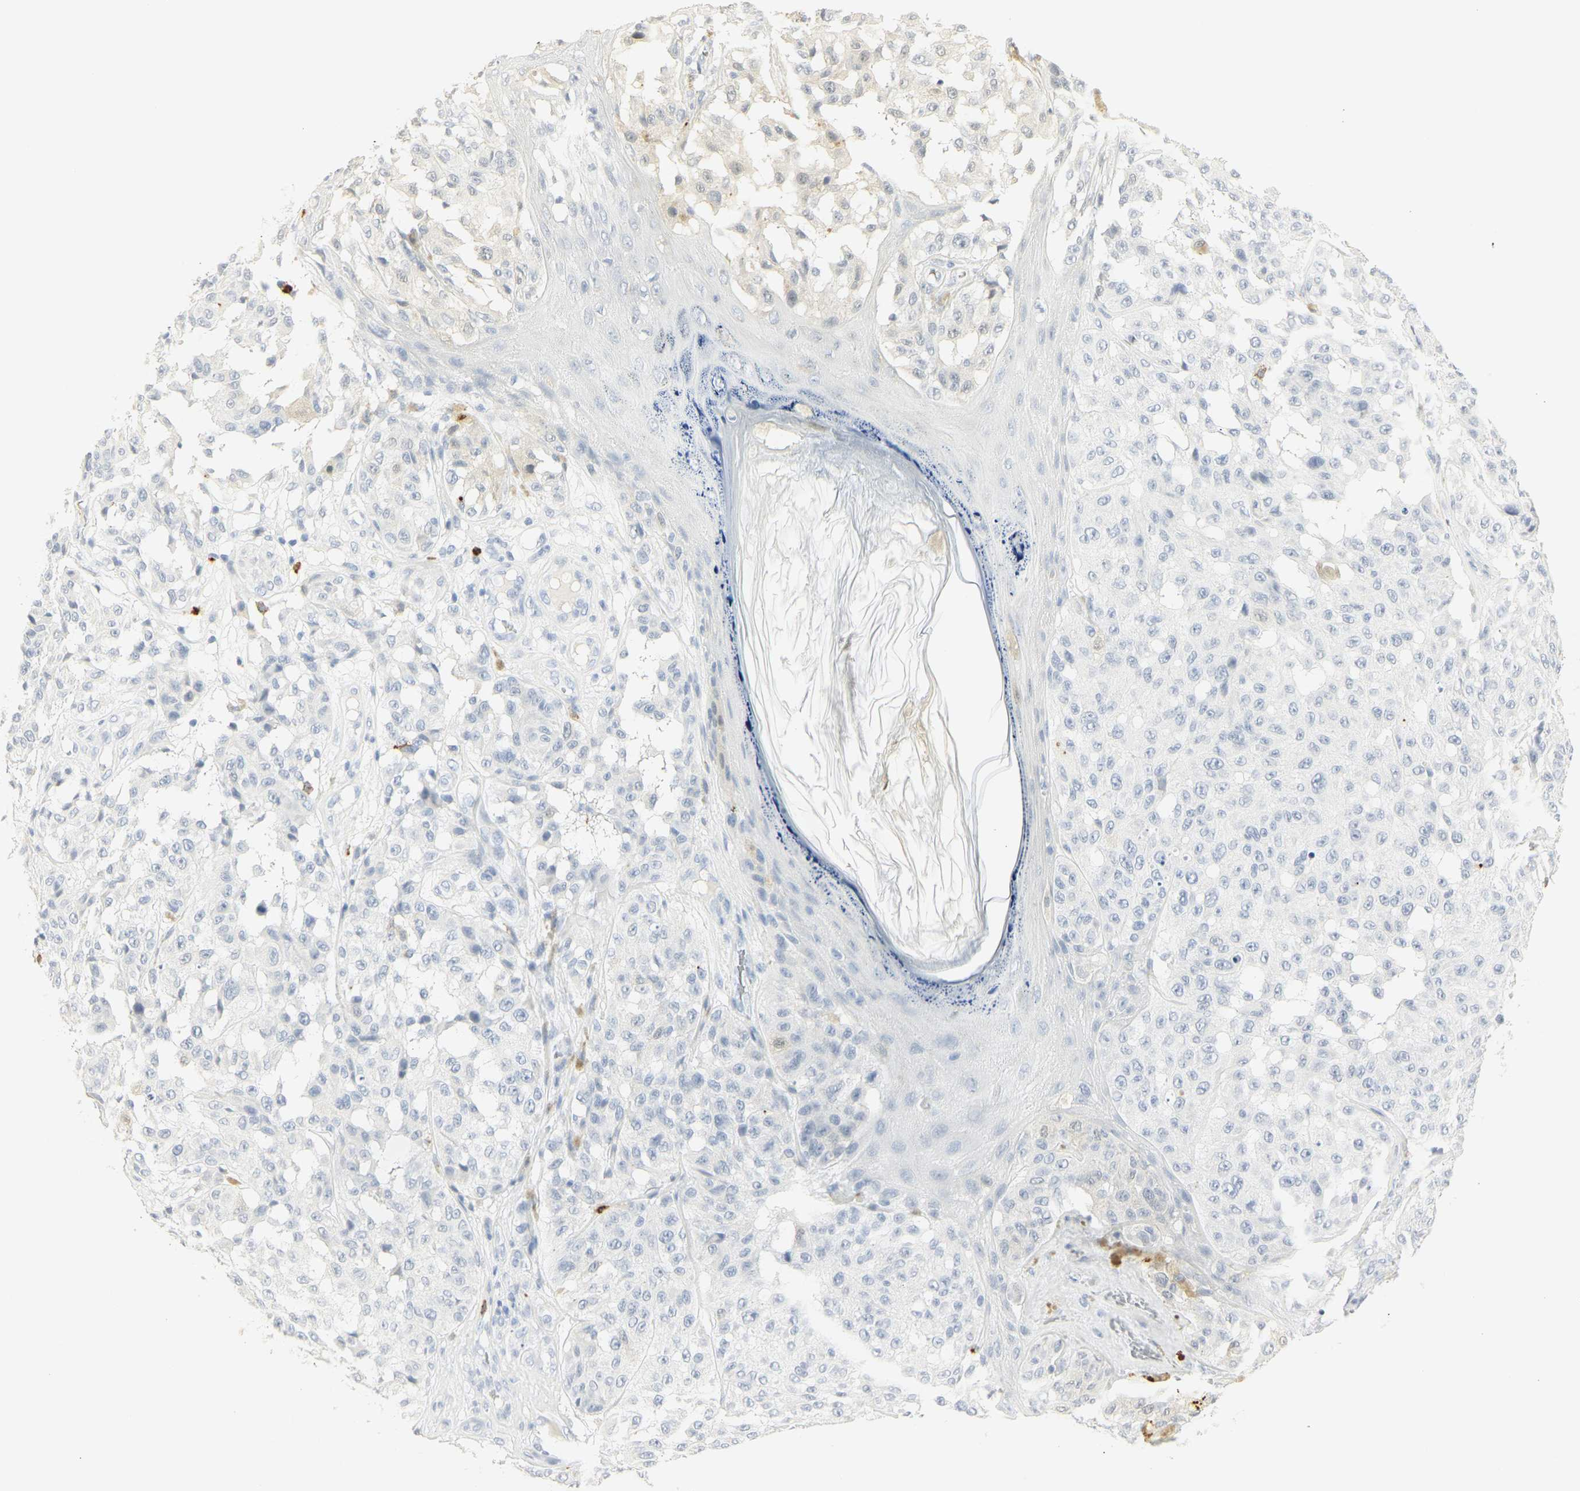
{"staining": {"intensity": "negative", "quantity": "none", "location": "none"}, "tissue": "melanoma", "cell_type": "Tumor cells", "image_type": "cancer", "snomed": [{"axis": "morphology", "description": "Malignant melanoma, NOS"}, {"axis": "topography", "description": "Skin"}], "caption": "There is no significant expression in tumor cells of malignant melanoma.", "gene": "MPO", "patient": {"sex": "female", "age": 46}}